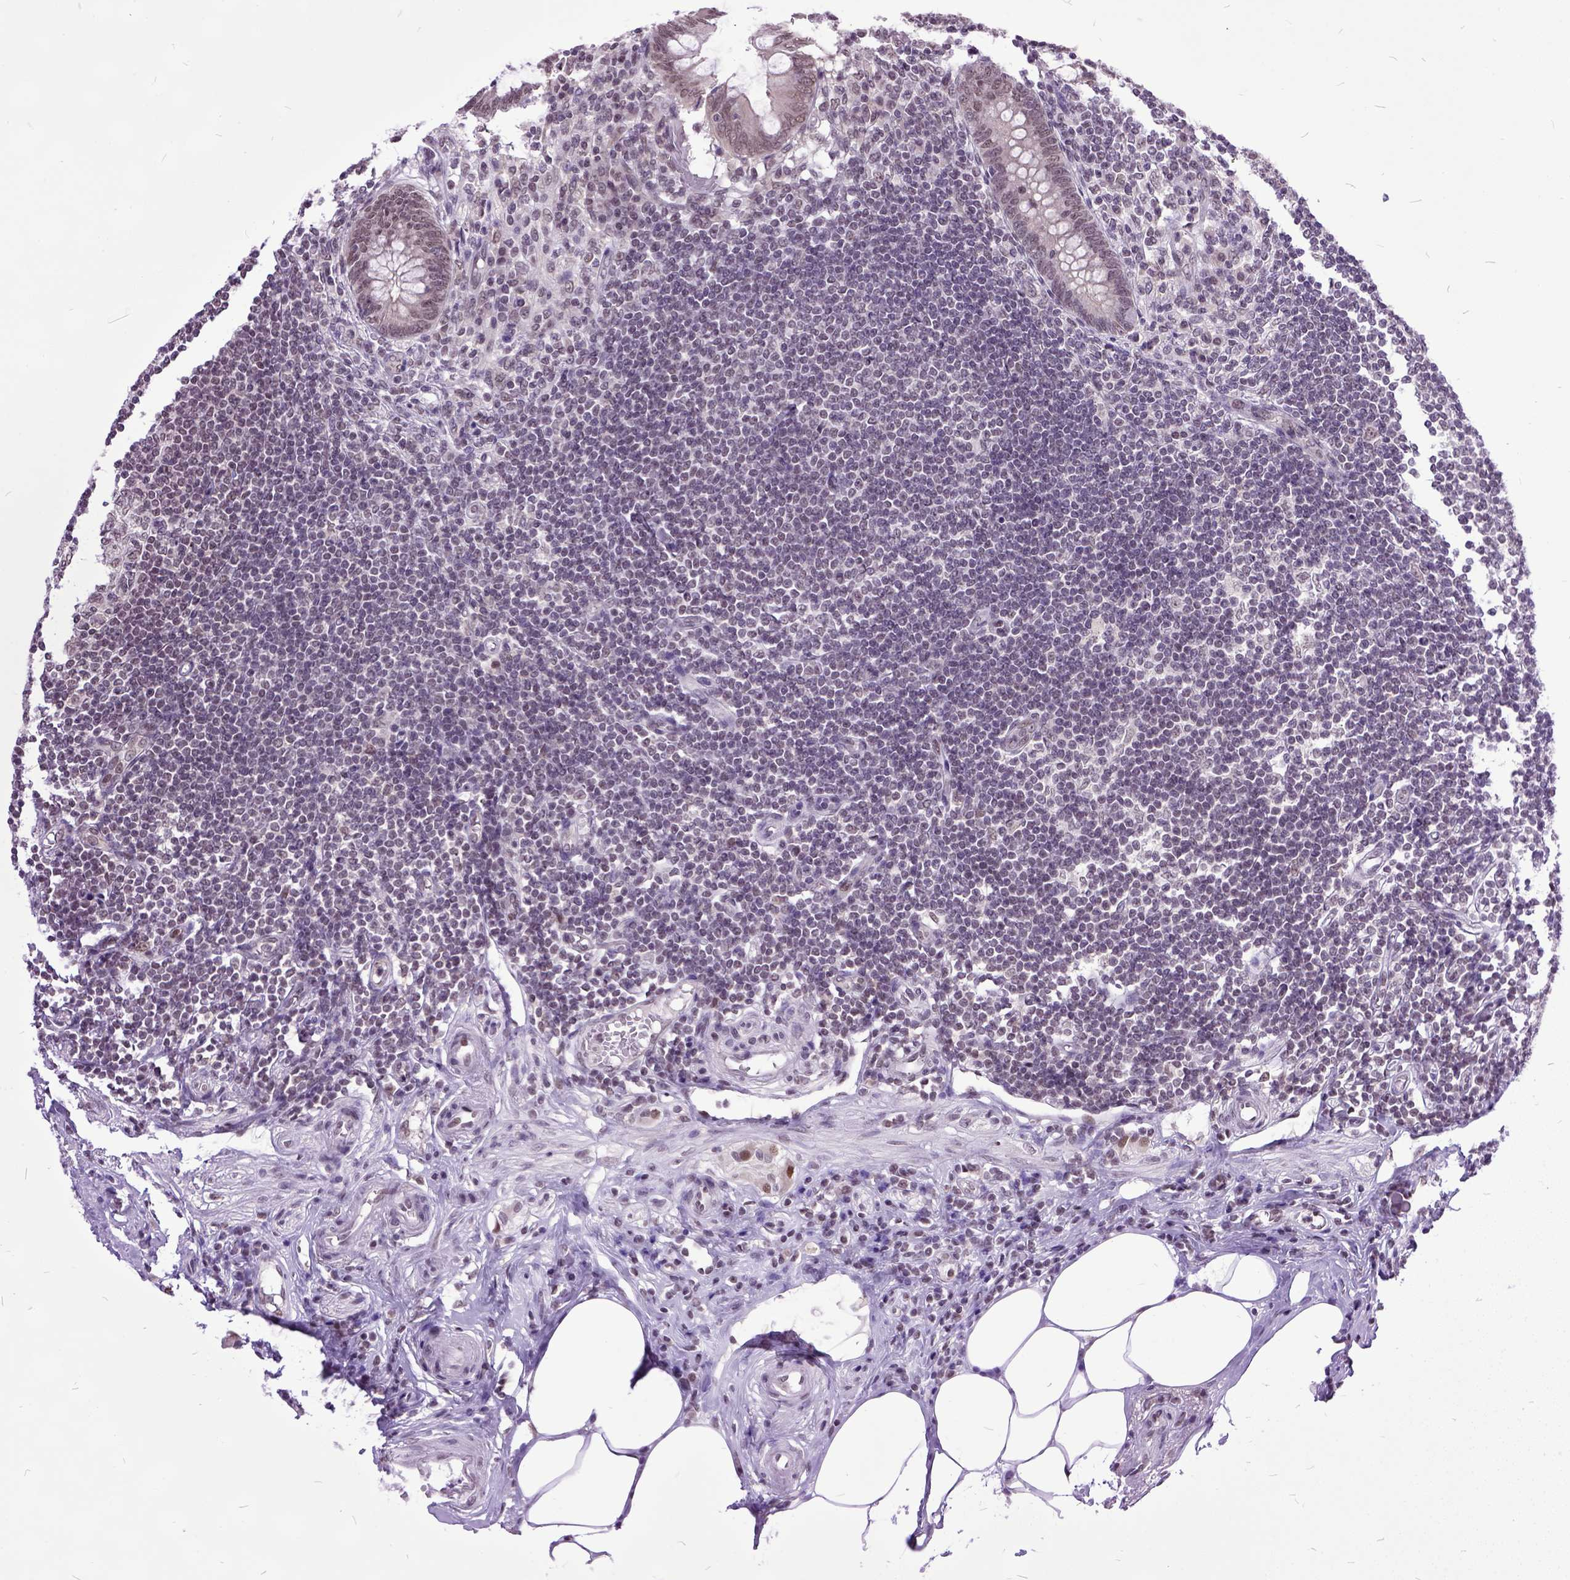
{"staining": {"intensity": "moderate", "quantity": ">75%", "location": "nuclear"}, "tissue": "appendix", "cell_type": "Glandular cells", "image_type": "normal", "snomed": [{"axis": "morphology", "description": "Normal tissue, NOS"}, {"axis": "topography", "description": "Appendix"}], "caption": "Protein analysis of benign appendix exhibits moderate nuclear positivity in approximately >75% of glandular cells.", "gene": "ORC5", "patient": {"sex": "female", "age": 57}}